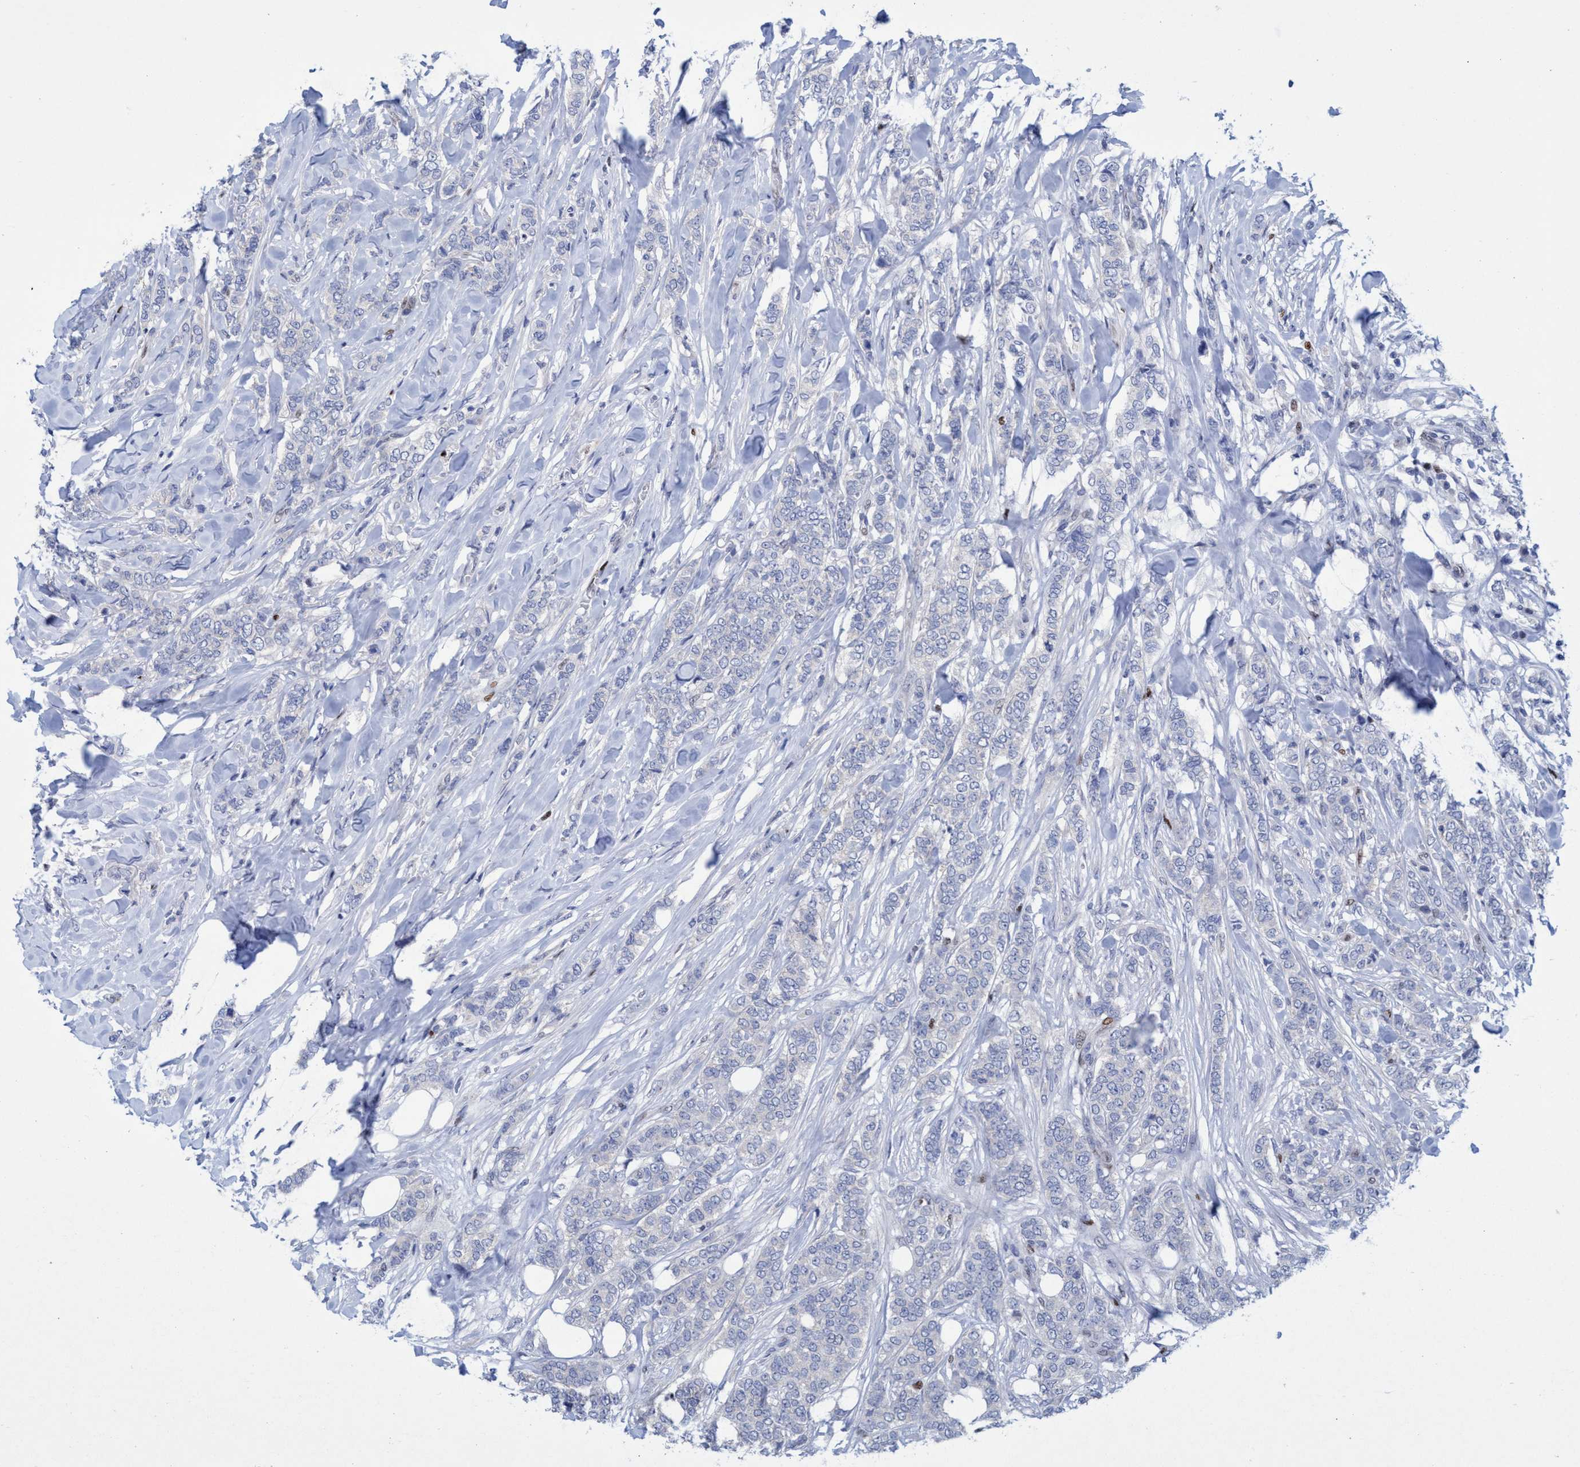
{"staining": {"intensity": "negative", "quantity": "none", "location": "none"}, "tissue": "breast cancer", "cell_type": "Tumor cells", "image_type": "cancer", "snomed": [{"axis": "morphology", "description": "Lobular carcinoma"}, {"axis": "topography", "description": "Skin"}, {"axis": "topography", "description": "Breast"}], "caption": "DAB (3,3'-diaminobenzidine) immunohistochemical staining of breast lobular carcinoma reveals no significant staining in tumor cells.", "gene": "R3HCC1", "patient": {"sex": "female", "age": 46}}